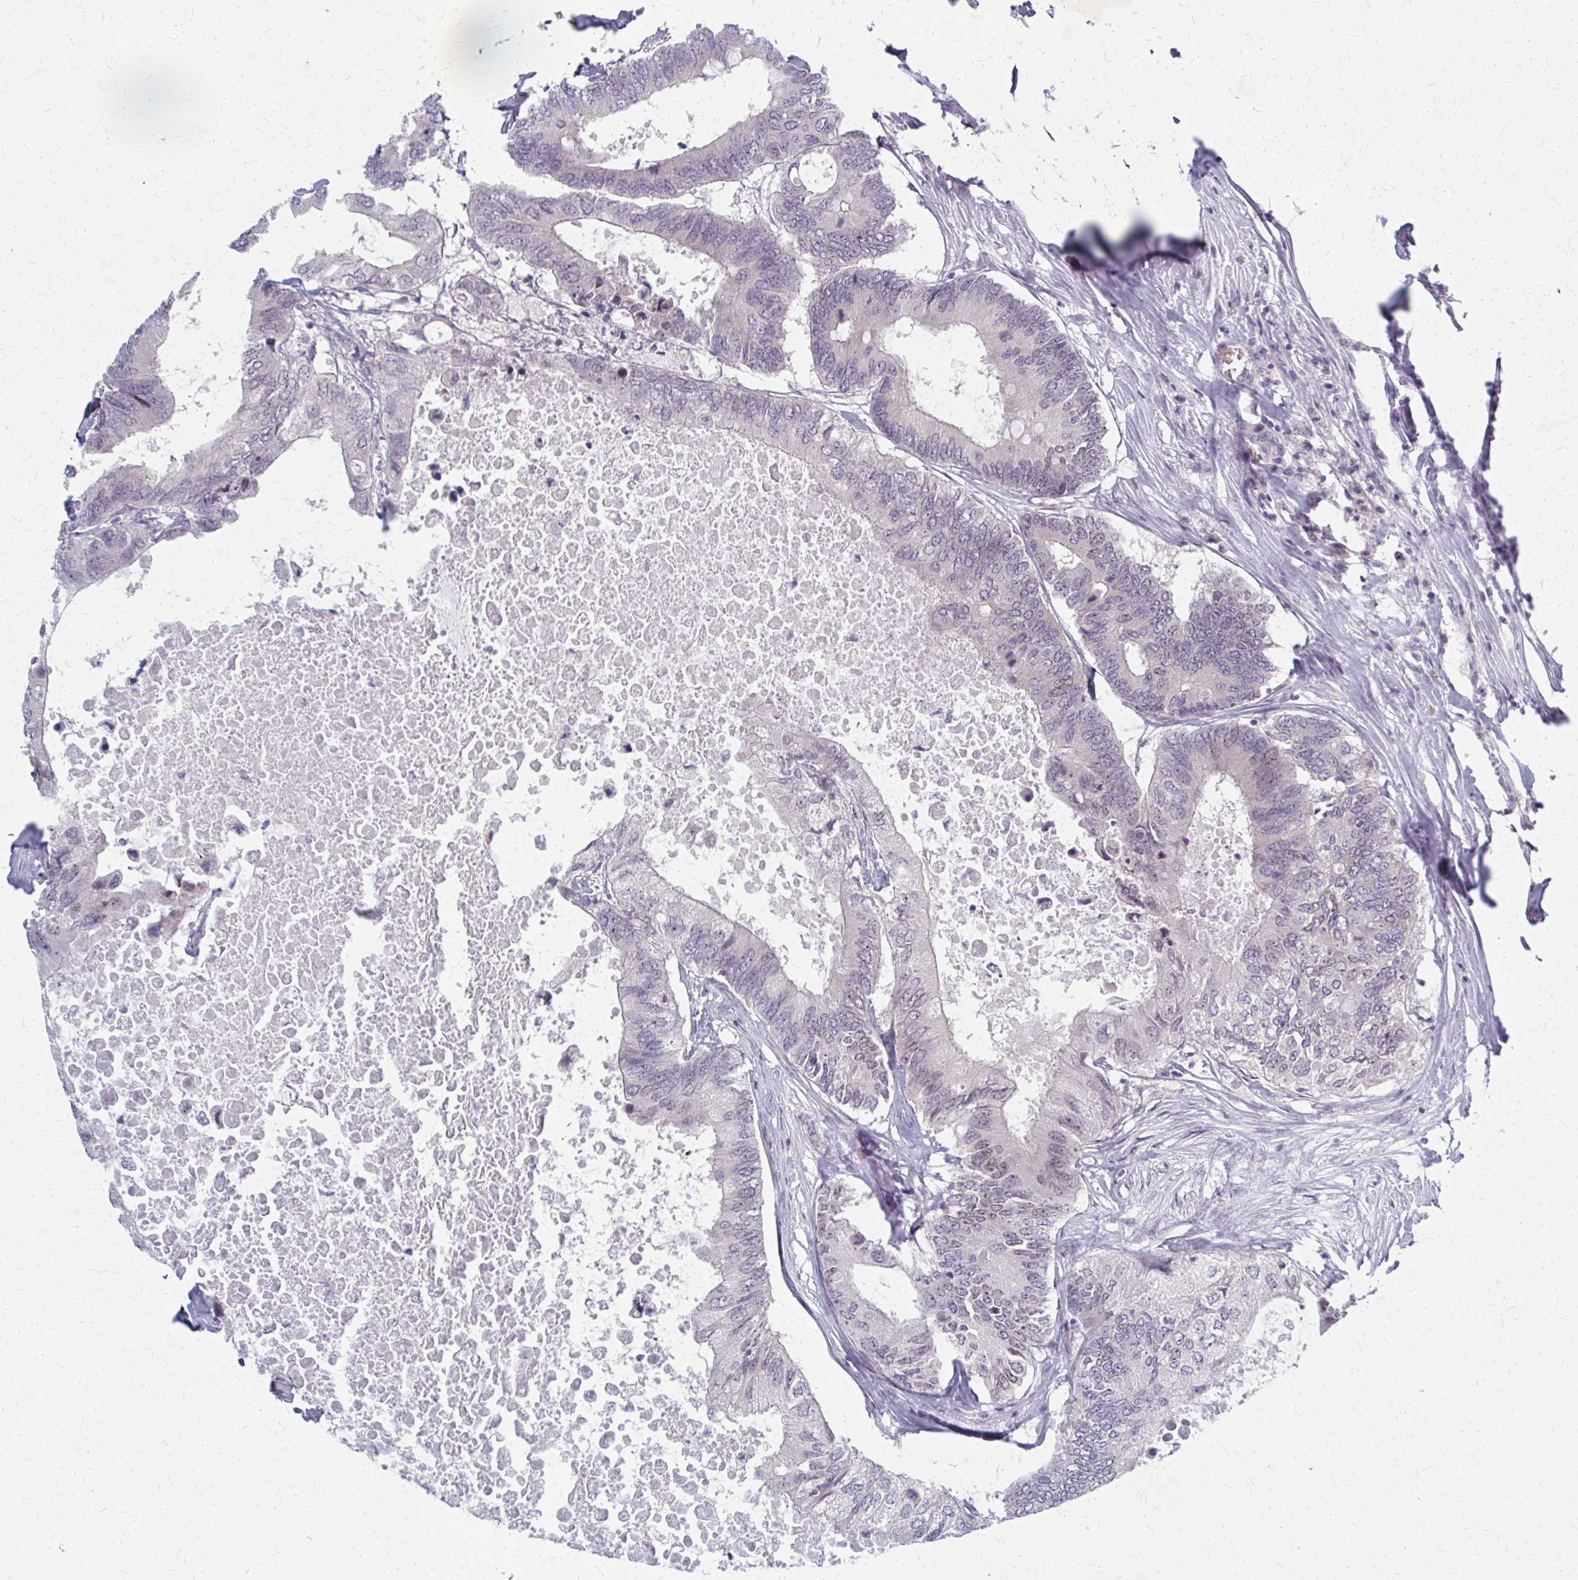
{"staining": {"intensity": "negative", "quantity": "none", "location": "none"}, "tissue": "colorectal cancer", "cell_type": "Tumor cells", "image_type": "cancer", "snomed": [{"axis": "morphology", "description": "Adenocarcinoma, NOS"}, {"axis": "topography", "description": "Colon"}], "caption": "This is an IHC micrograph of colorectal adenocarcinoma. There is no staining in tumor cells.", "gene": "NUDT16", "patient": {"sex": "male", "age": 71}}